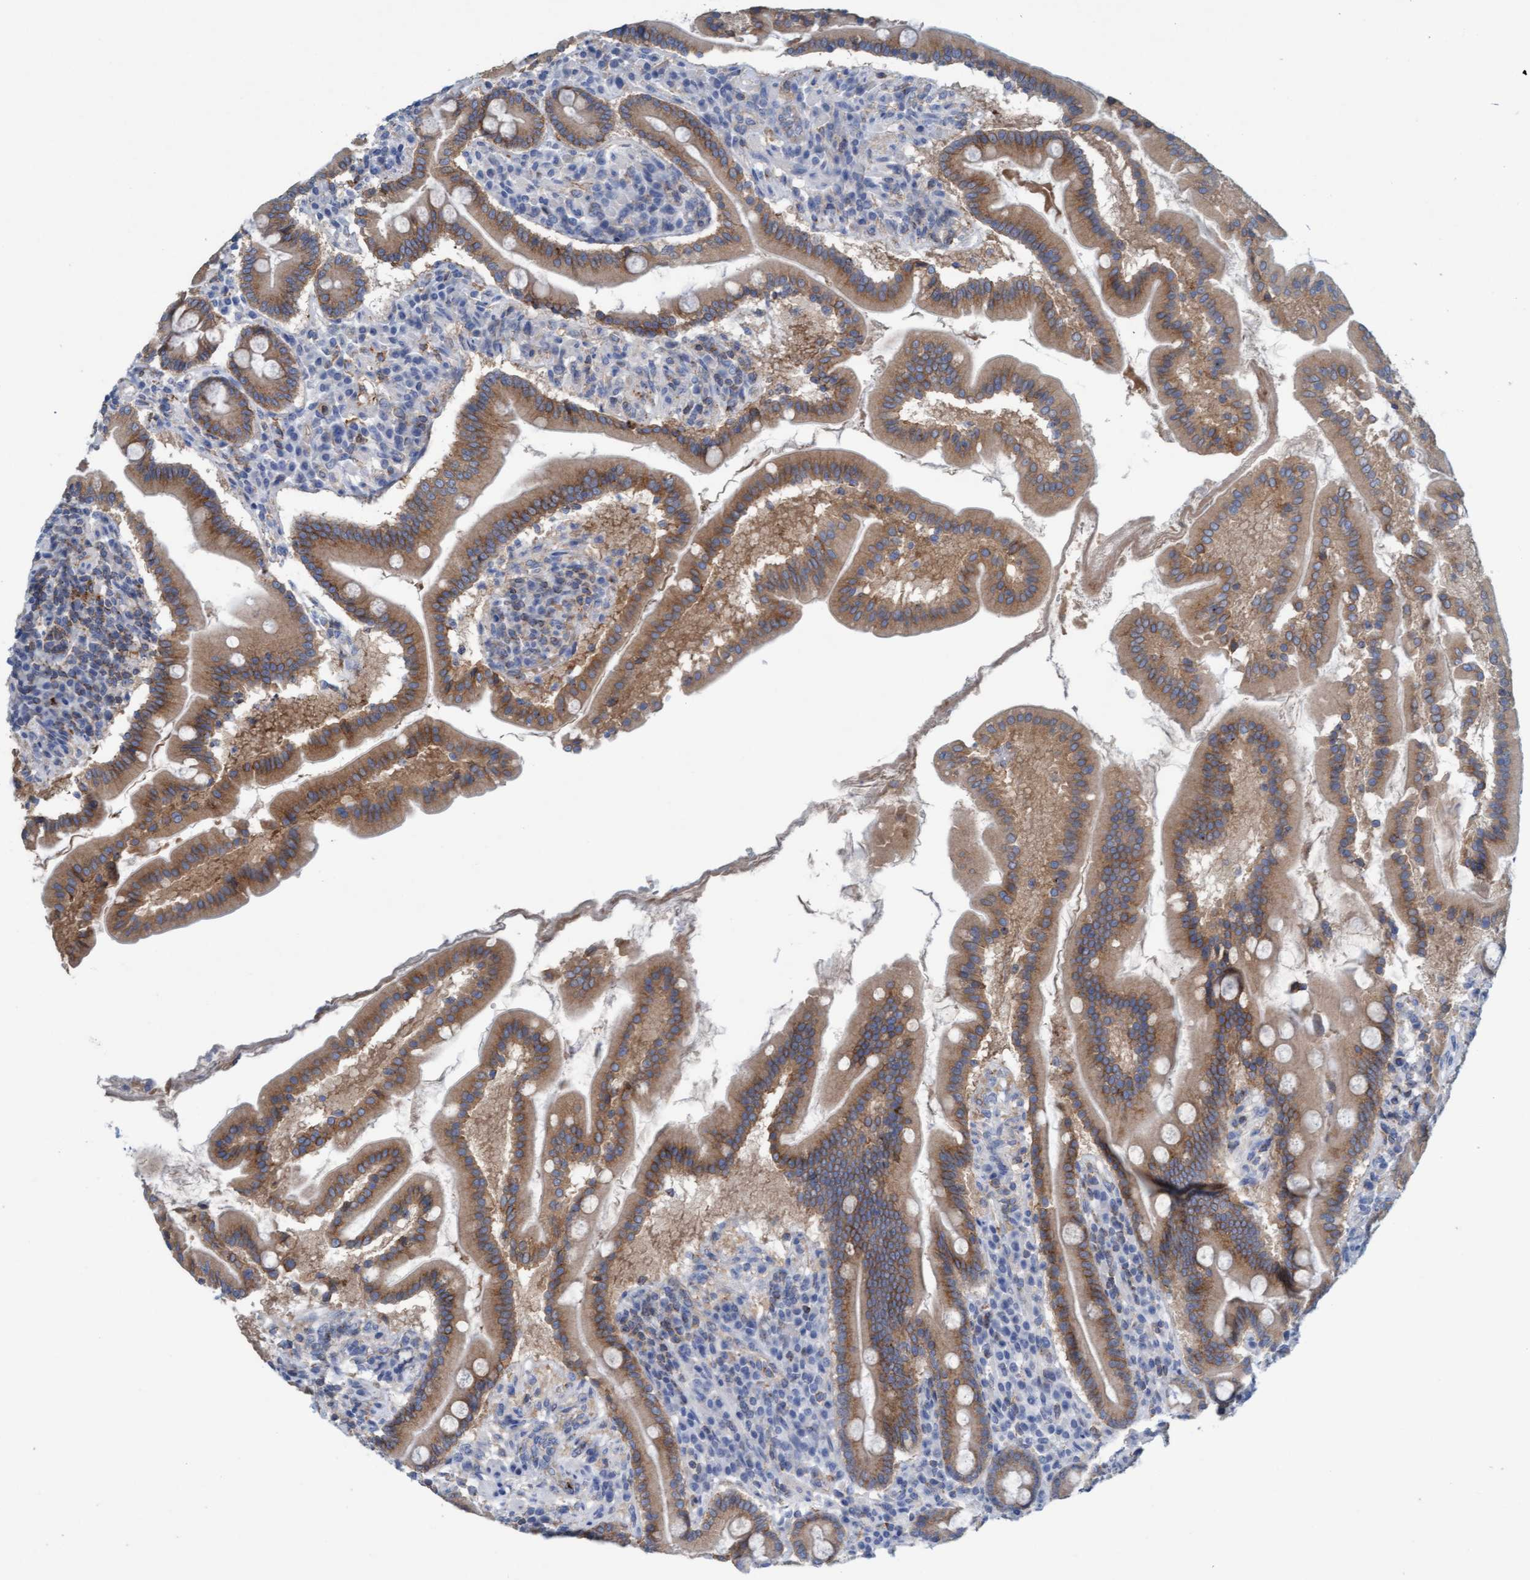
{"staining": {"intensity": "moderate", "quantity": ">75%", "location": "cytoplasmic/membranous"}, "tissue": "duodenum", "cell_type": "Glandular cells", "image_type": "normal", "snomed": [{"axis": "morphology", "description": "Normal tissue, NOS"}, {"axis": "topography", "description": "Duodenum"}], "caption": "Glandular cells exhibit medium levels of moderate cytoplasmic/membranous staining in about >75% of cells in benign human duodenum. Immunohistochemistry (ihc) stains the protein in brown and the nuclei are stained blue.", "gene": "SIGIRR", "patient": {"sex": "male", "age": 50}}